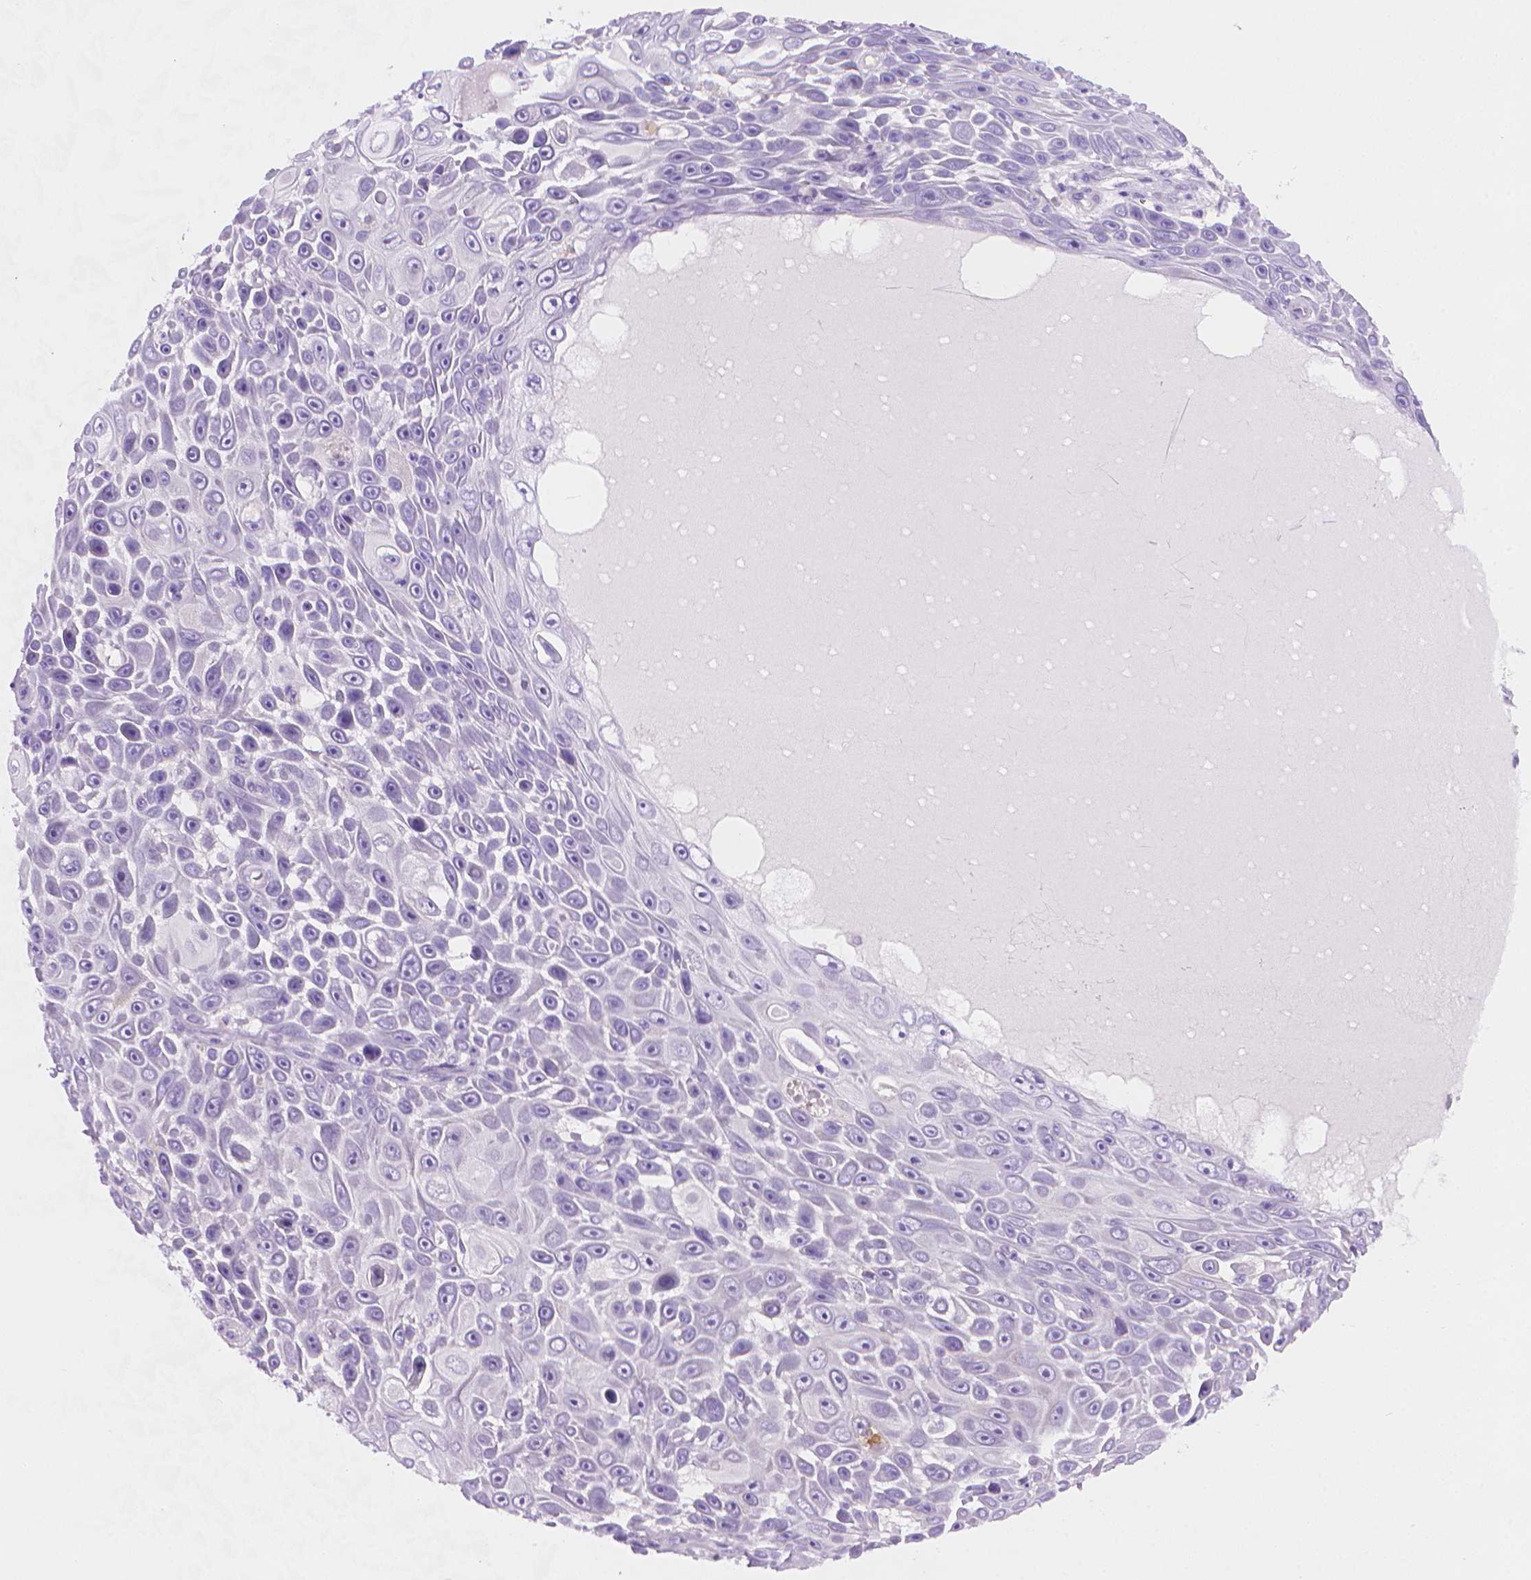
{"staining": {"intensity": "negative", "quantity": "none", "location": "none"}, "tissue": "skin cancer", "cell_type": "Tumor cells", "image_type": "cancer", "snomed": [{"axis": "morphology", "description": "Squamous cell carcinoma, NOS"}, {"axis": "topography", "description": "Skin"}], "caption": "IHC photomicrograph of neoplastic tissue: skin cancer (squamous cell carcinoma) stained with DAB (3,3'-diaminobenzidine) shows no significant protein staining in tumor cells.", "gene": "AMMECR1", "patient": {"sex": "male", "age": 82}}